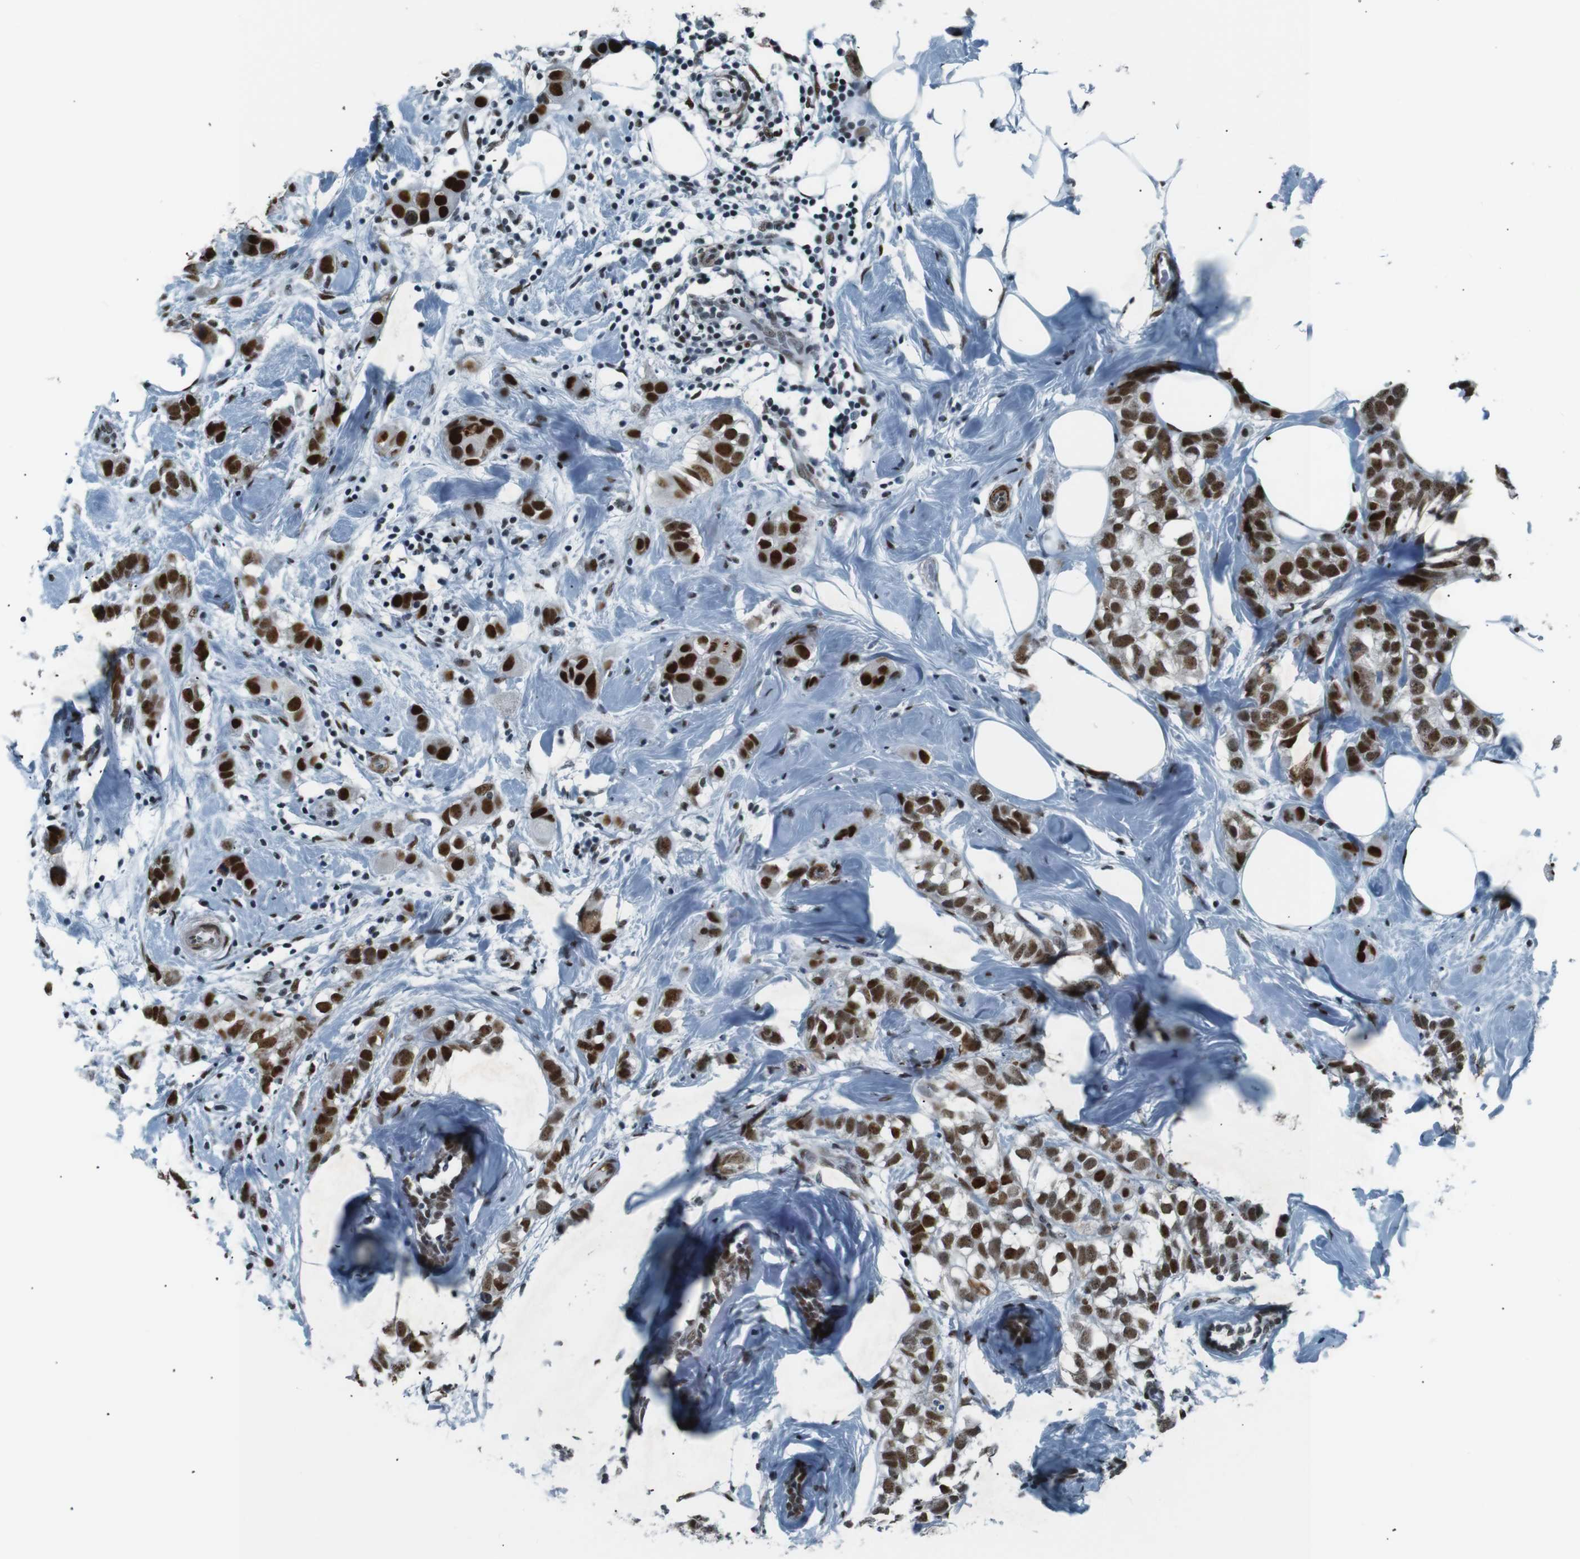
{"staining": {"intensity": "strong", "quantity": ">75%", "location": "nuclear"}, "tissue": "breast cancer", "cell_type": "Tumor cells", "image_type": "cancer", "snomed": [{"axis": "morphology", "description": "Normal tissue, NOS"}, {"axis": "morphology", "description": "Duct carcinoma"}, {"axis": "topography", "description": "Breast"}], "caption": "Immunohistochemistry (IHC) staining of breast invasive ductal carcinoma, which reveals high levels of strong nuclear staining in about >75% of tumor cells indicating strong nuclear protein staining. The staining was performed using DAB (brown) for protein detection and nuclei were counterstained in hematoxylin (blue).", "gene": "HEXIM1", "patient": {"sex": "female", "age": 50}}